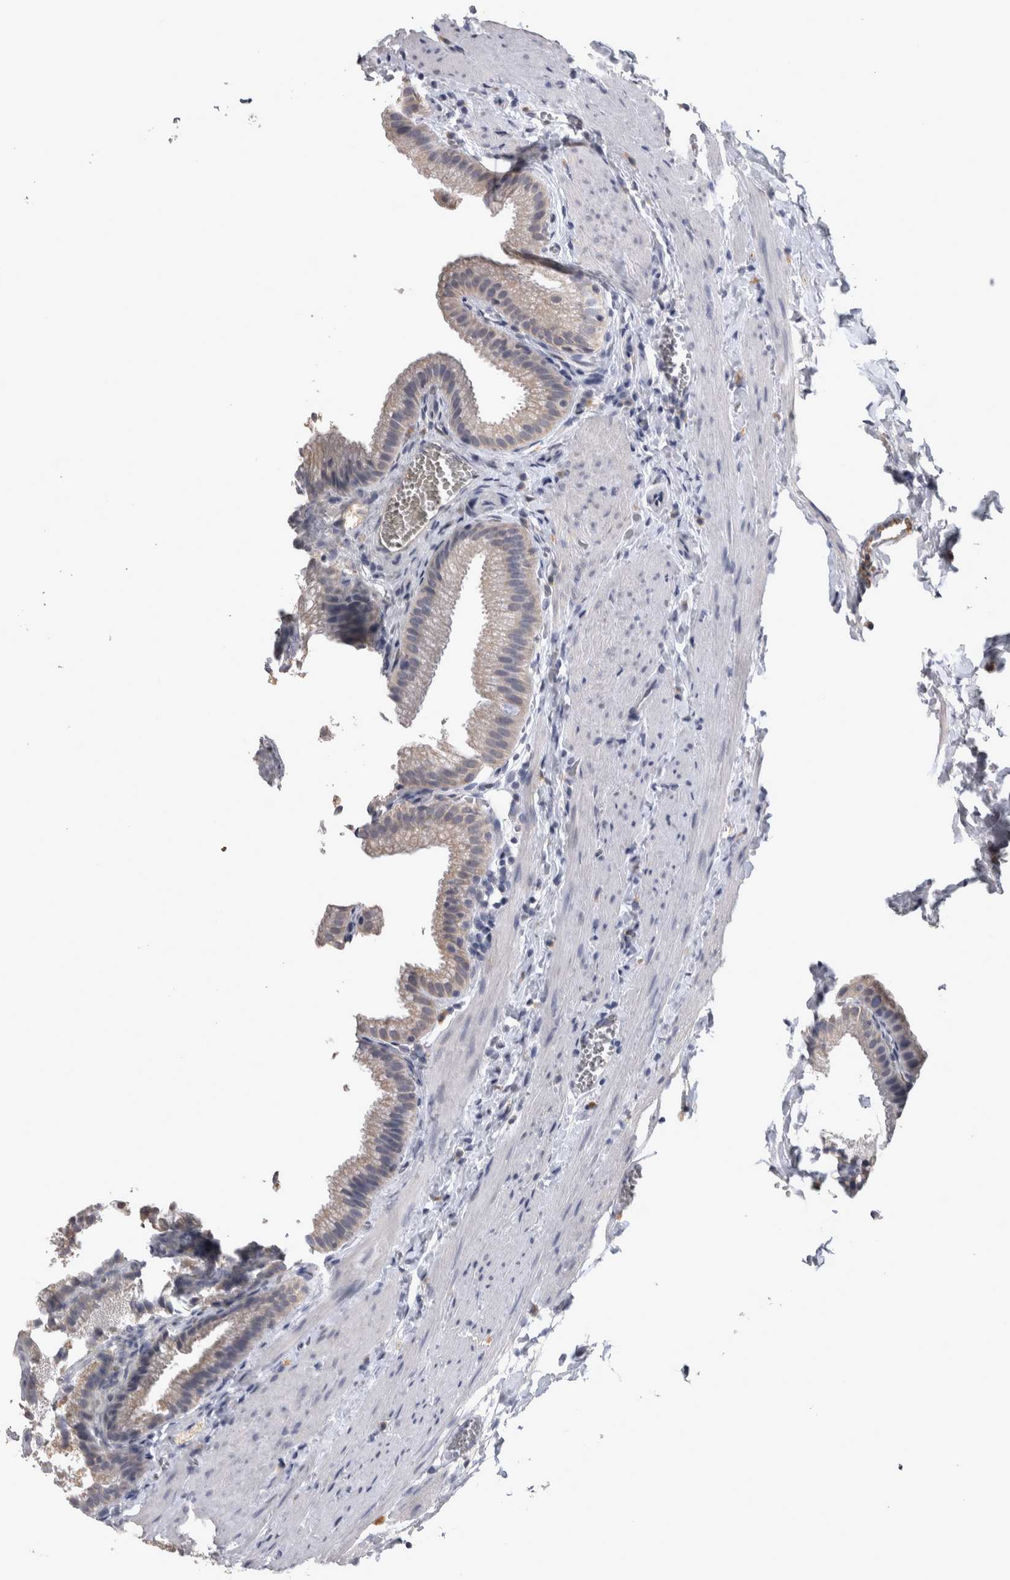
{"staining": {"intensity": "weak", "quantity": ">75%", "location": "cytoplasmic/membranous"}, "tissue": "gallbladder", "cell_type": "Glandular cells", "image_type": "normal", "snomed": [{"axis": "morphology", "description": "Normal tissue, NOS"}, {"axis": "topography", "description": "Gallbladder"}], "caption": "Gallbladder stained with IHC exhibits weak cytoplasmic/membranous staining in approximately >75% of glandular cells.", "gene": "WNT7A", "patient": {"sex": "male", "age": 38}}